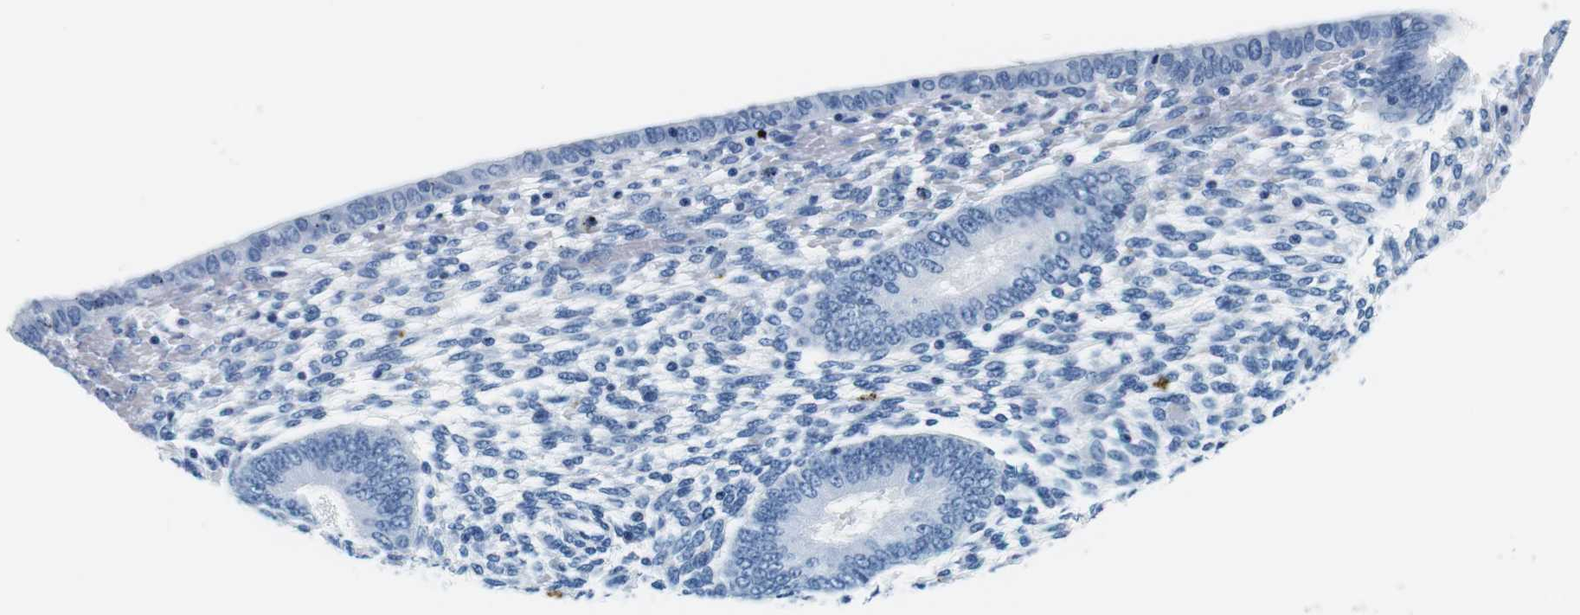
{"staining": {"intensity": "negative", "quantity": "none", "location": "none"}, "tissue": "endometrium", "cell_type": "Cells in endometrial stroma", "image_type": "normal", "snomed": [{"axis": "morphology", "description": "Normal tissue, NOS"}, {"axis": "topography", "description": "Endometrium"}], "caption": "This is a histopathology image of immunohistochemistry (IHC) staining of unremarkable endometrium, which shows no staining in cells in endometrial stroma.", "gene": "ELANE", "patient": {"sex": "female", "age": 42}}